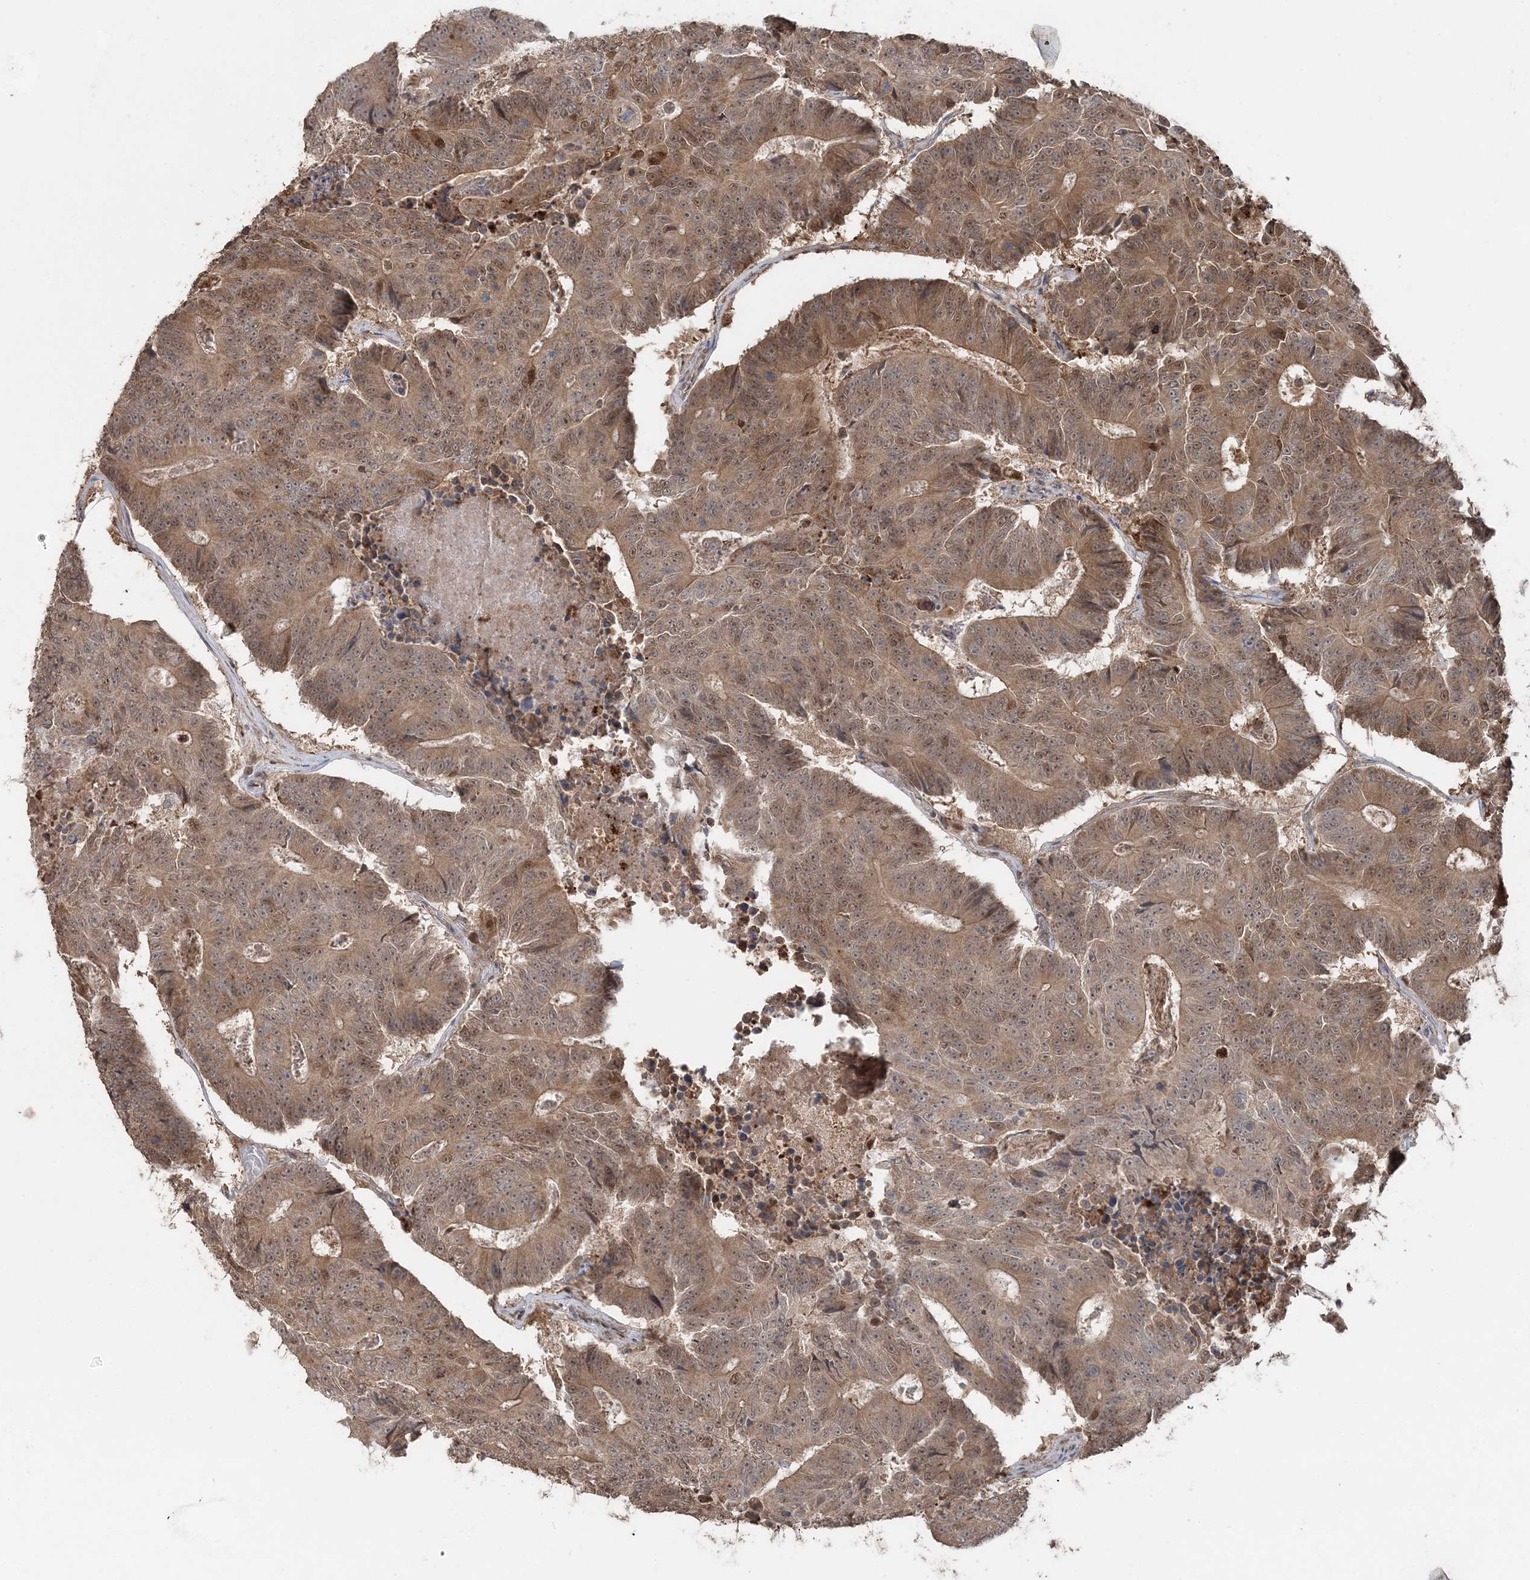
{"staining": {"intensity": "moderate", "quantity": ">75%", "location": "cytoplasmic/membranous,nuclear"}, "tissue": "colorectal cancer", "cell_type": "Tumor cells", "image_type": "cancer", "snomed": [{"axis": "morphology", "description": "Adenocarcinoma, NOS"}, {"axis": "topography", "description": "Colon"}], "caption": "Immunohistochemistry (IHC) staining of colorectal adenocarcinoma, which exhibits medium levels of moderate cytoplasmic/membranous and nuclear staining in about >75% of tumor cells indicating moderate cytoplasmic/membranous and nuclear protein staining. The staining was performed using DAB (3,3'-diaminobenzidine) (brown) for protein detection and nuclei were counterstained in hematoxylin (blue).", "gene": "SLU7", "patient": {"sex": "male", "age": 83}}